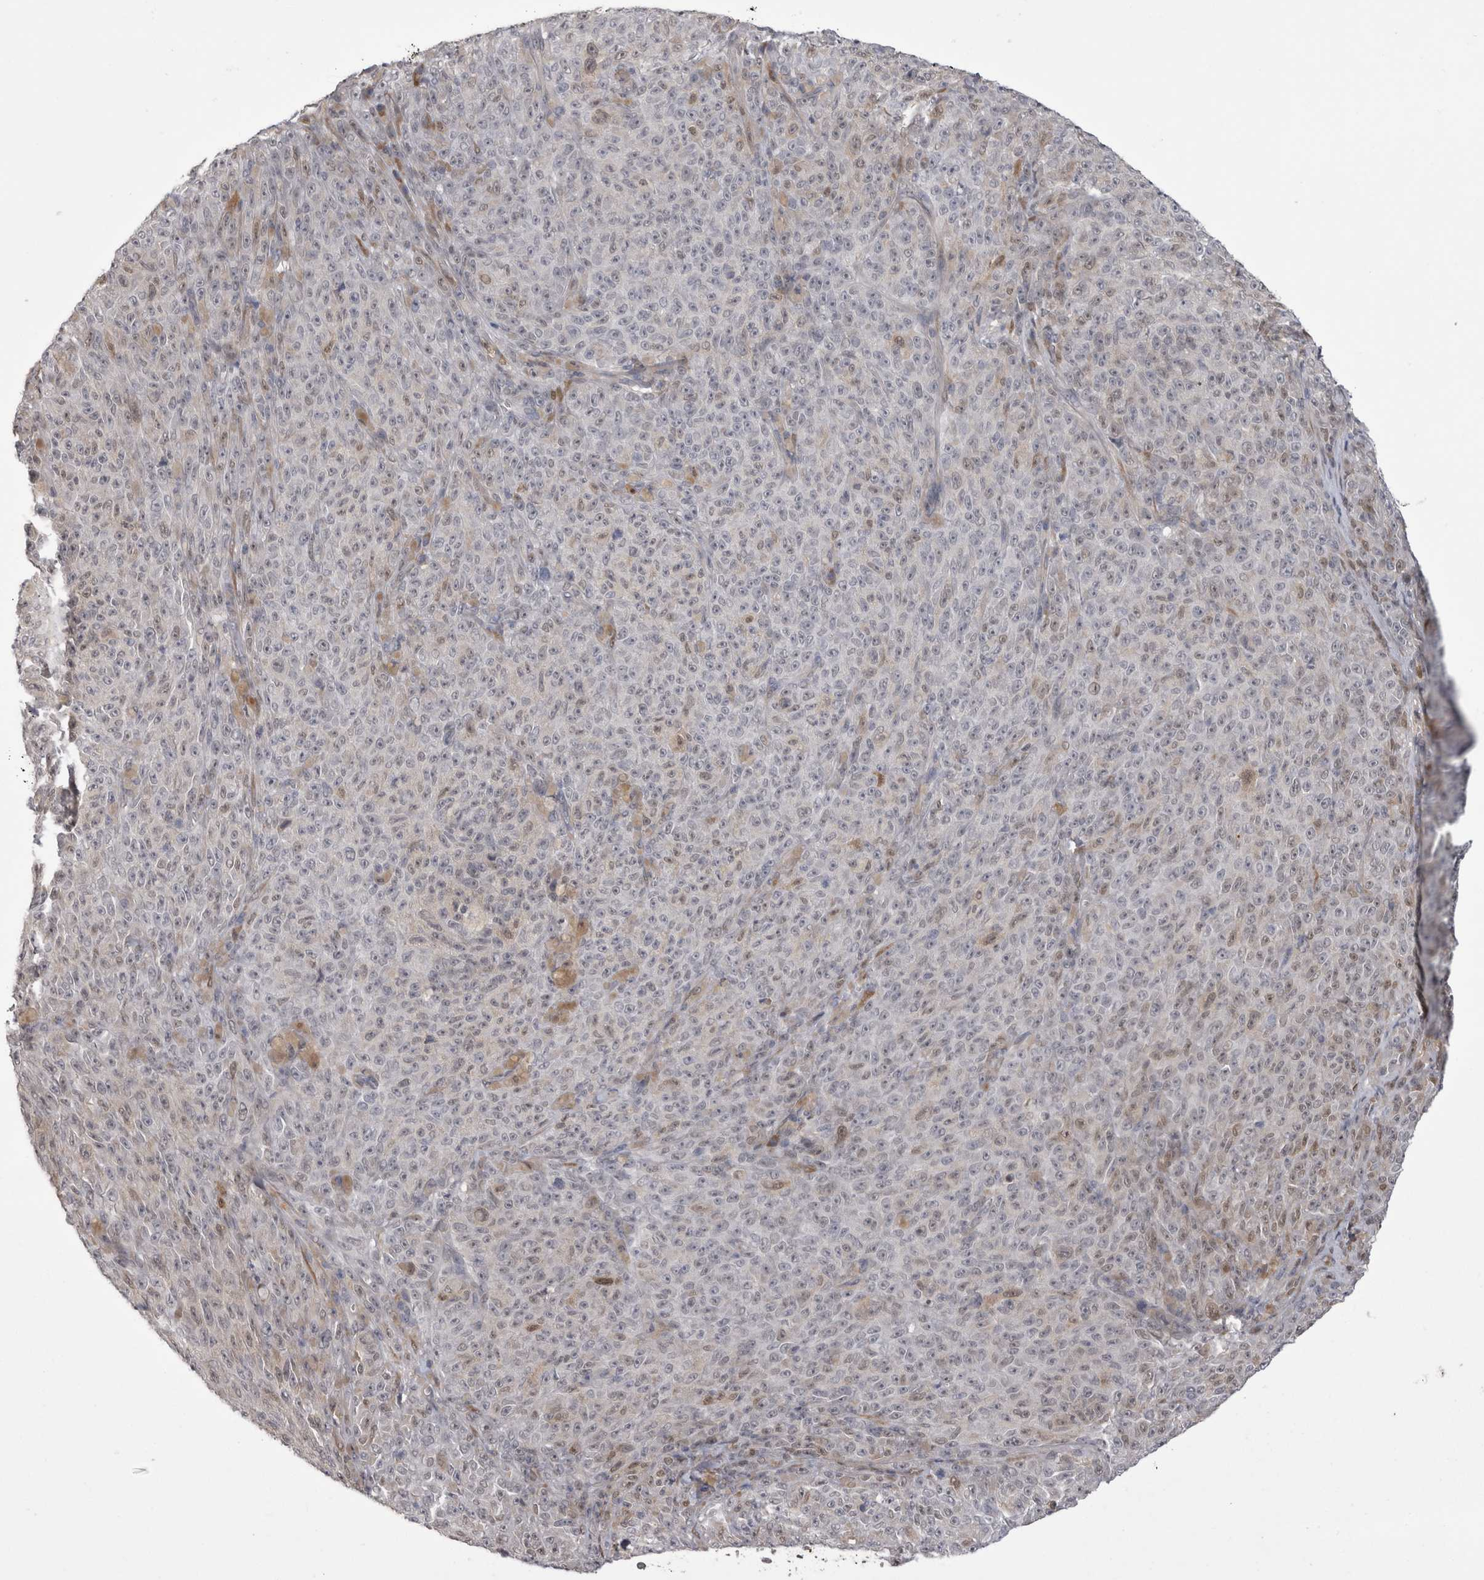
{"staining": {"intensity": "negative", "quantity": "none", "location": "none"}, "tissue": "melanoma", "cell_type": "Tumor cells", "image_type": "cancer", "snomed": [{"axis": "morphology", "description": "Malignant melanoma, NOS"}, {"axis": "topography", "description": "Skin"}], "caption": "An immunohistochemistry (IHC) micrograph of melanoma is shown. There is no staining in tumor cells of melanoma.", "gene": "CHIC2", "patient": {"sex": "female", "age": 82}}